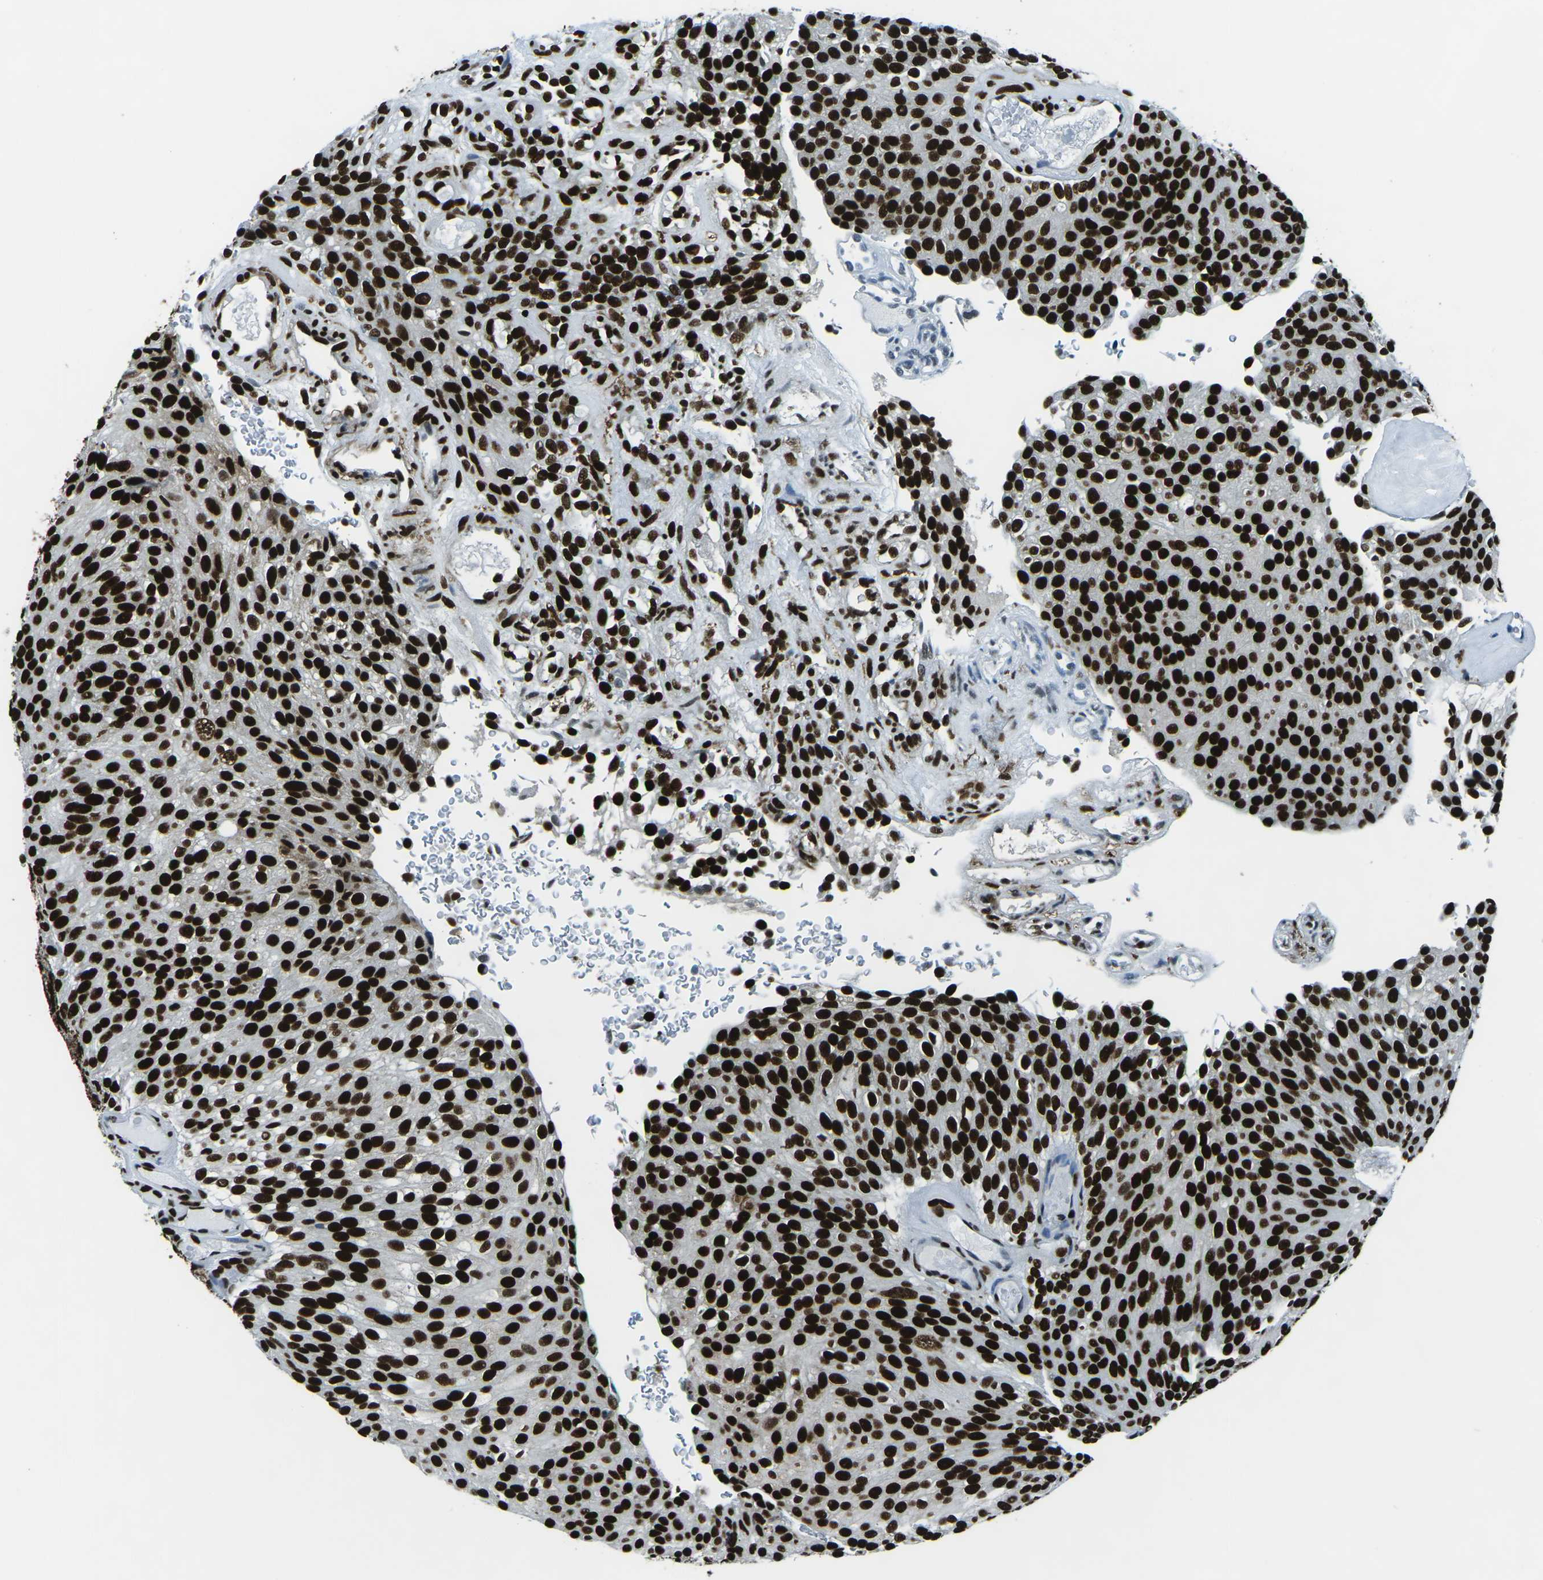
{"staining": {"intensity": "strong", "quantity": ">75%", "location": "nuclear"}, "tissue": "urothelial cancer", "cell_type": "Tumor cells", "image_type": "cancer", "snomed": [{"axis": "morphology", "description": "Urothelial carcinoma, Low grade"}, {"axis": "topography", "description": "Urinary bladder"}], "caption": "A high amount of strong nuclear positivity is appreciated in about >75% of tumor cells in urothelial cancer tissue. Using DAB (3,3'-diaminobenzidine) (brown) and hematoxylin (blue) stains, captured at high magnification using brightfield microscopy.", "gene": "HNRNPL", "patient": {"sex": "male", "age": 78}}